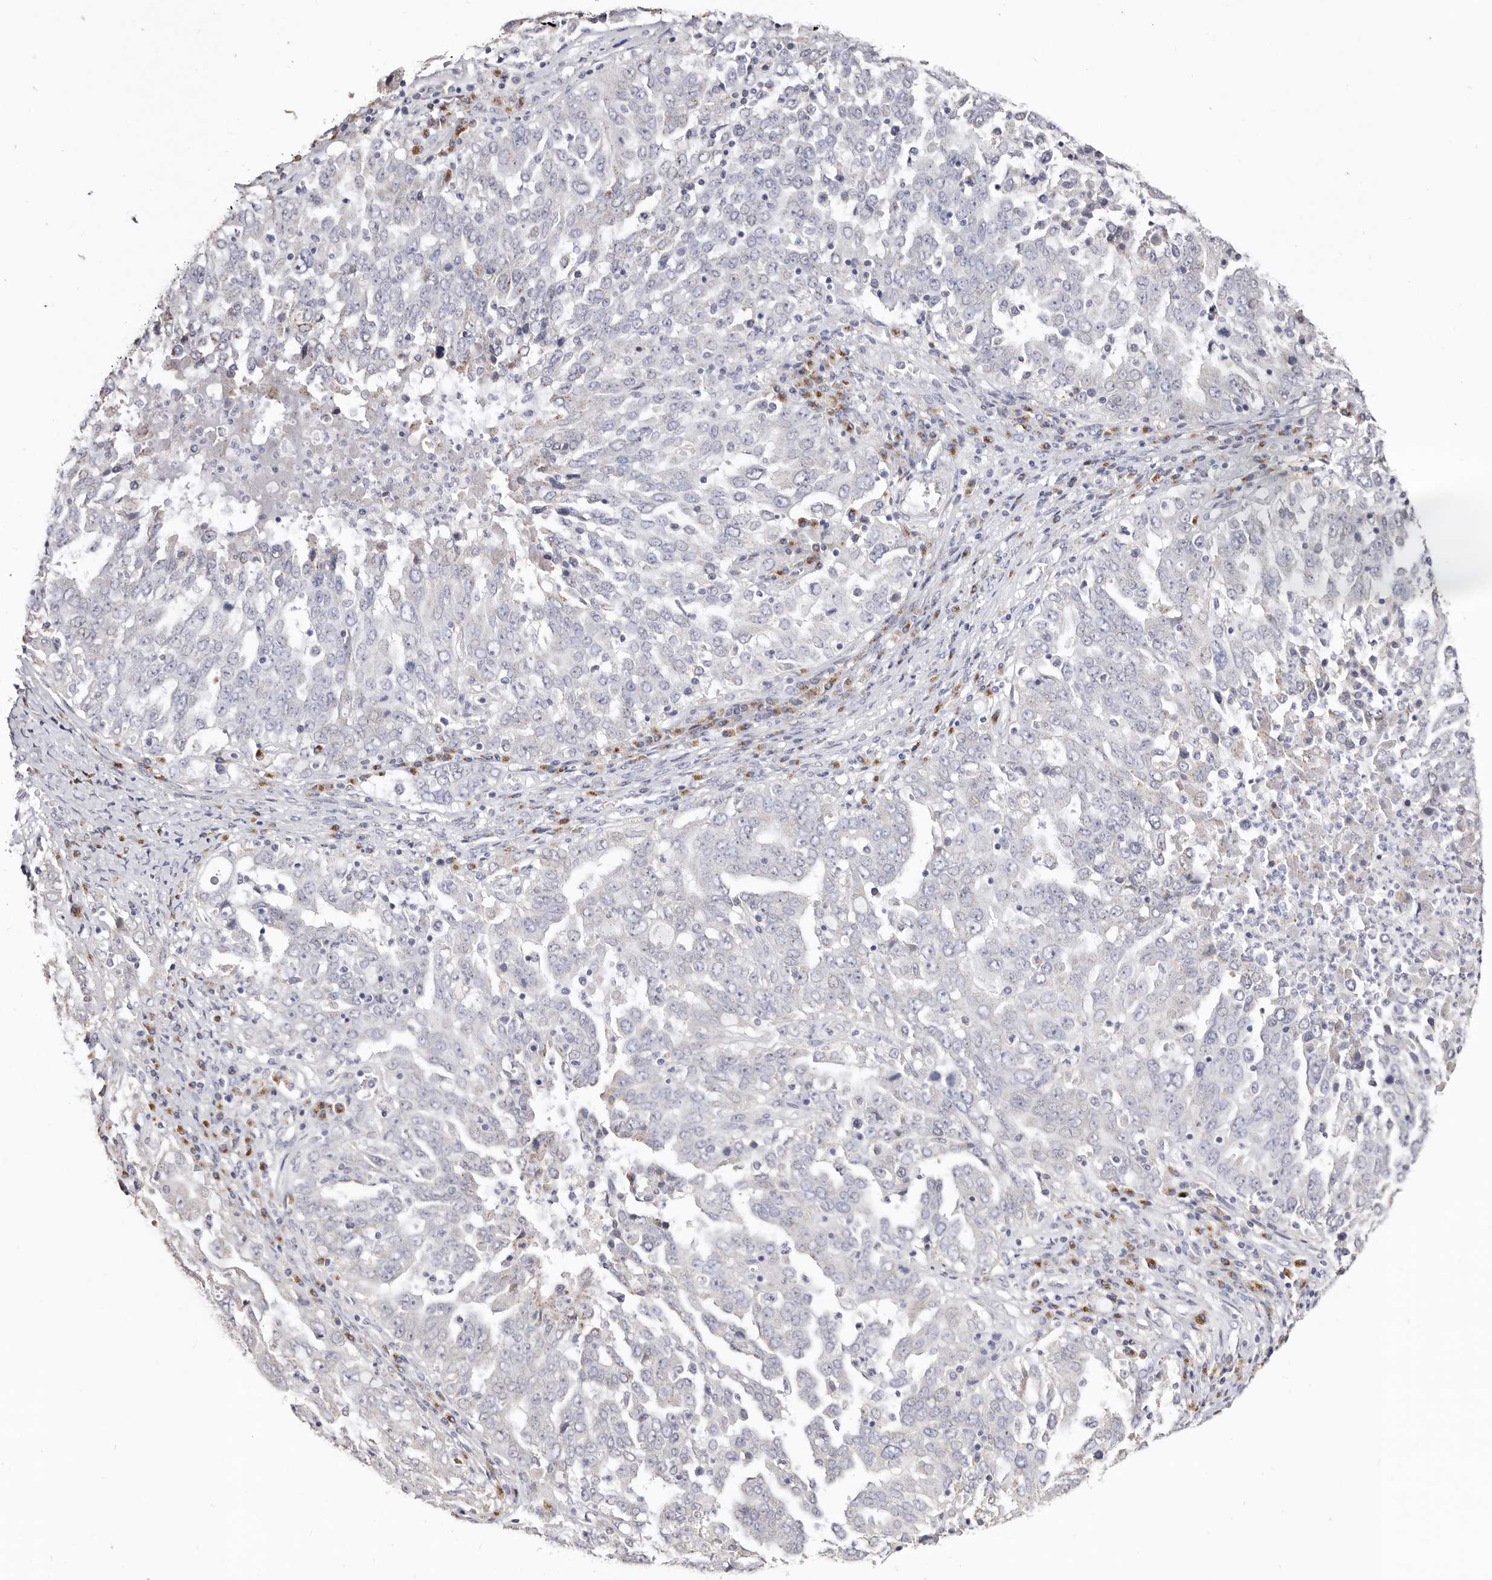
{"staining": {"intensity": "weak", "quantity": "<25%", "location": "cytoplasmic/membranous"}, "tissue": "ovarian cancer", "cell_type": "Tumor cells", "image_type": "cancer", "snomed": [{"axis": "morphology", "description": "Carcinoma, endometroid"}, {"axis": "topography", "description": "Ovary"}], "caption": "High power microscopy micrograph of an immunohistochemistry (IHC) photomicrograph of ovarian cancer, revealing no significant expression in tumor cells.", "gene": "LGALS7B", "patient": {"sex": "female", "age": 62}}